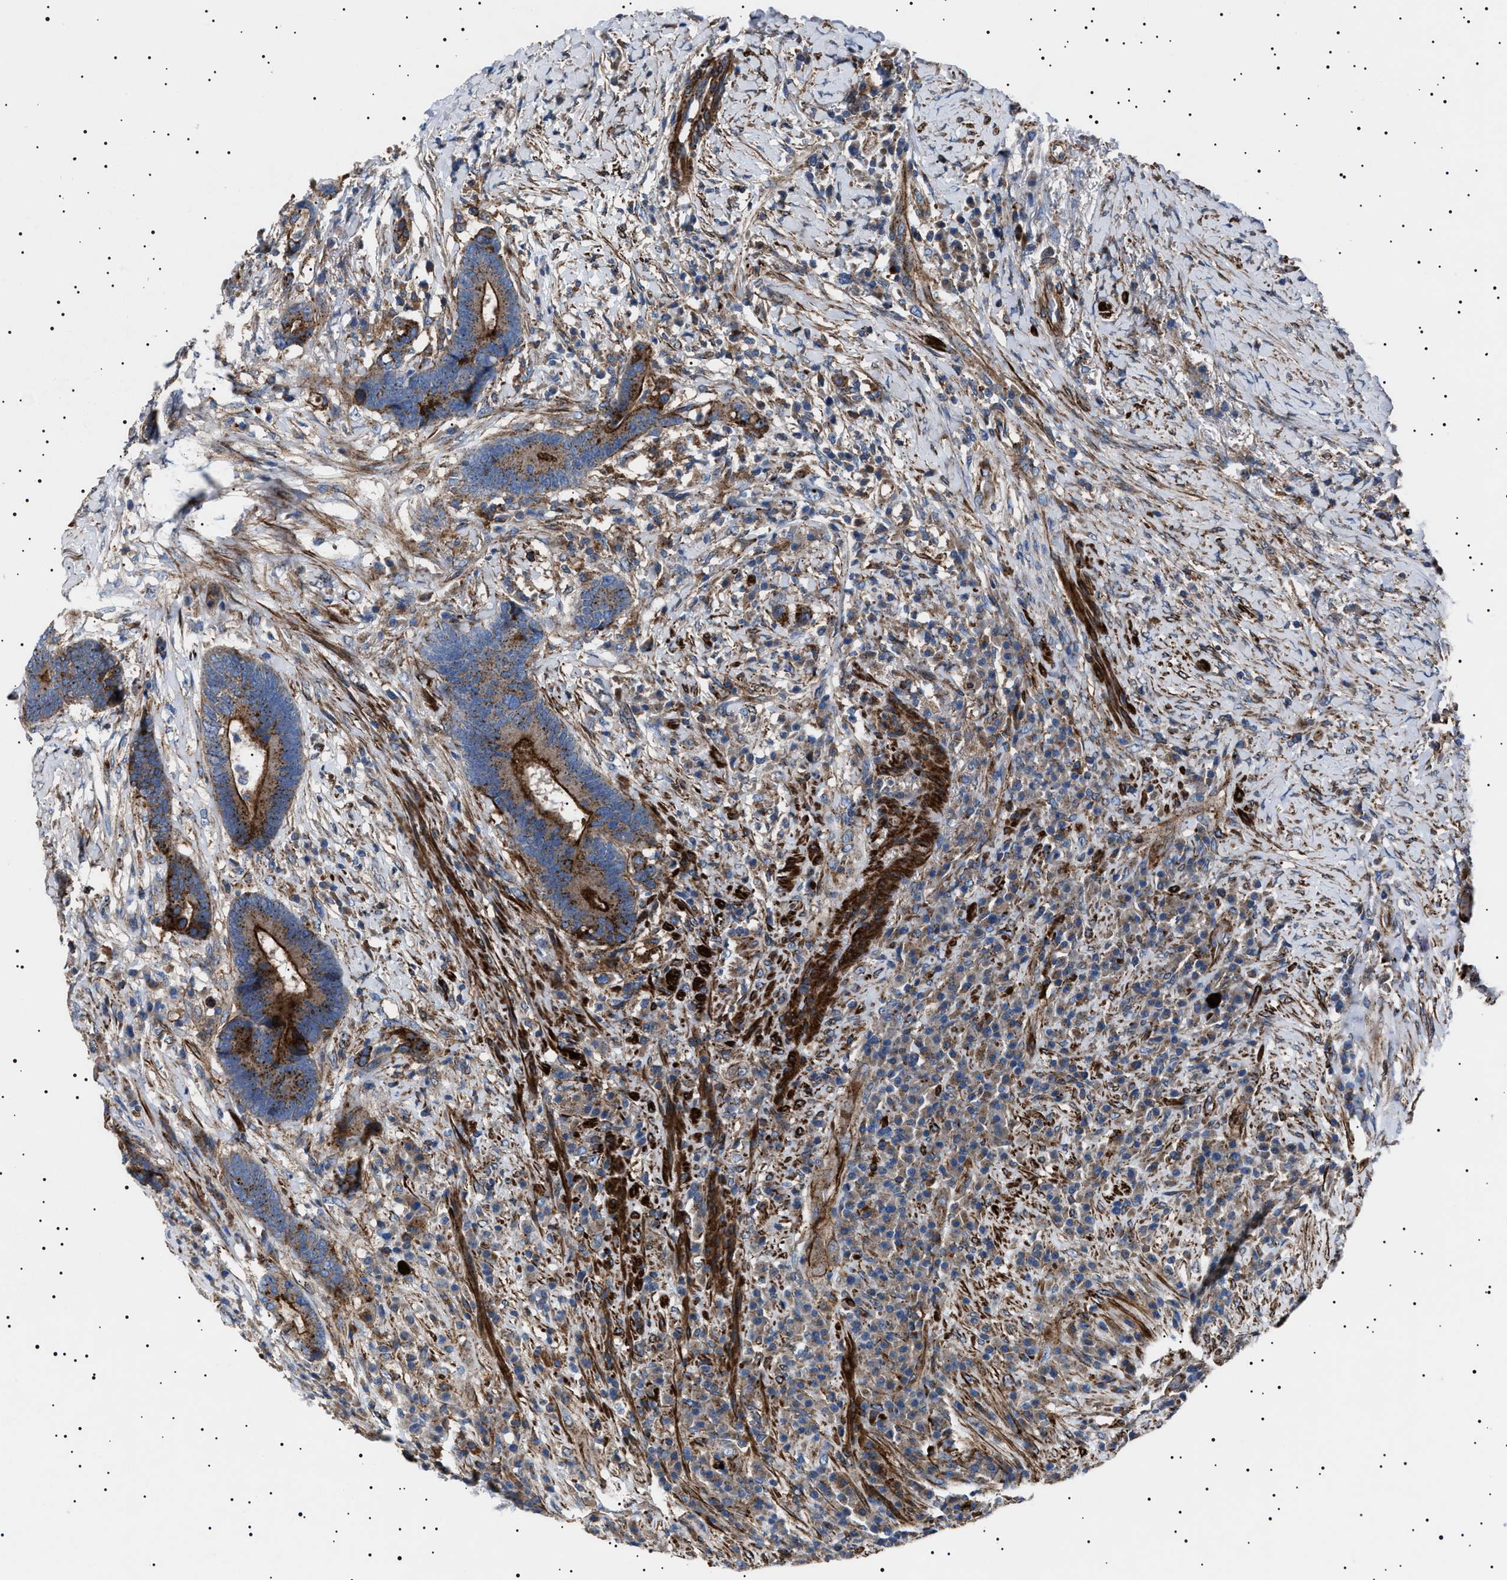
{"staining": {"intensity": "strong", "quantity": "25%-75%", "location": "cytoplasmic/membranous"}, "tissue": "colorectal cancer", "cell_type": "Tumor cells", "image_type": "cancer", "snomed": [{"axis": "morphology", "description": "Adenocarcinoma, NOS"}, {"axis": "topography", "description": "Rectum"}], "caption": "Immunohistochemistry image of neoplastic tissue: human colorectal cancer (adenocarcinoma) stained using immunohistochemistry exhibits high levels of strong protein expression localized specifically in the cytoplasmic/membranous of tumor cells, appearing as a cytoplasmic/membranous brown color.", "gene": "NEU1", "patient": {"sex": "female", "age": 89}}